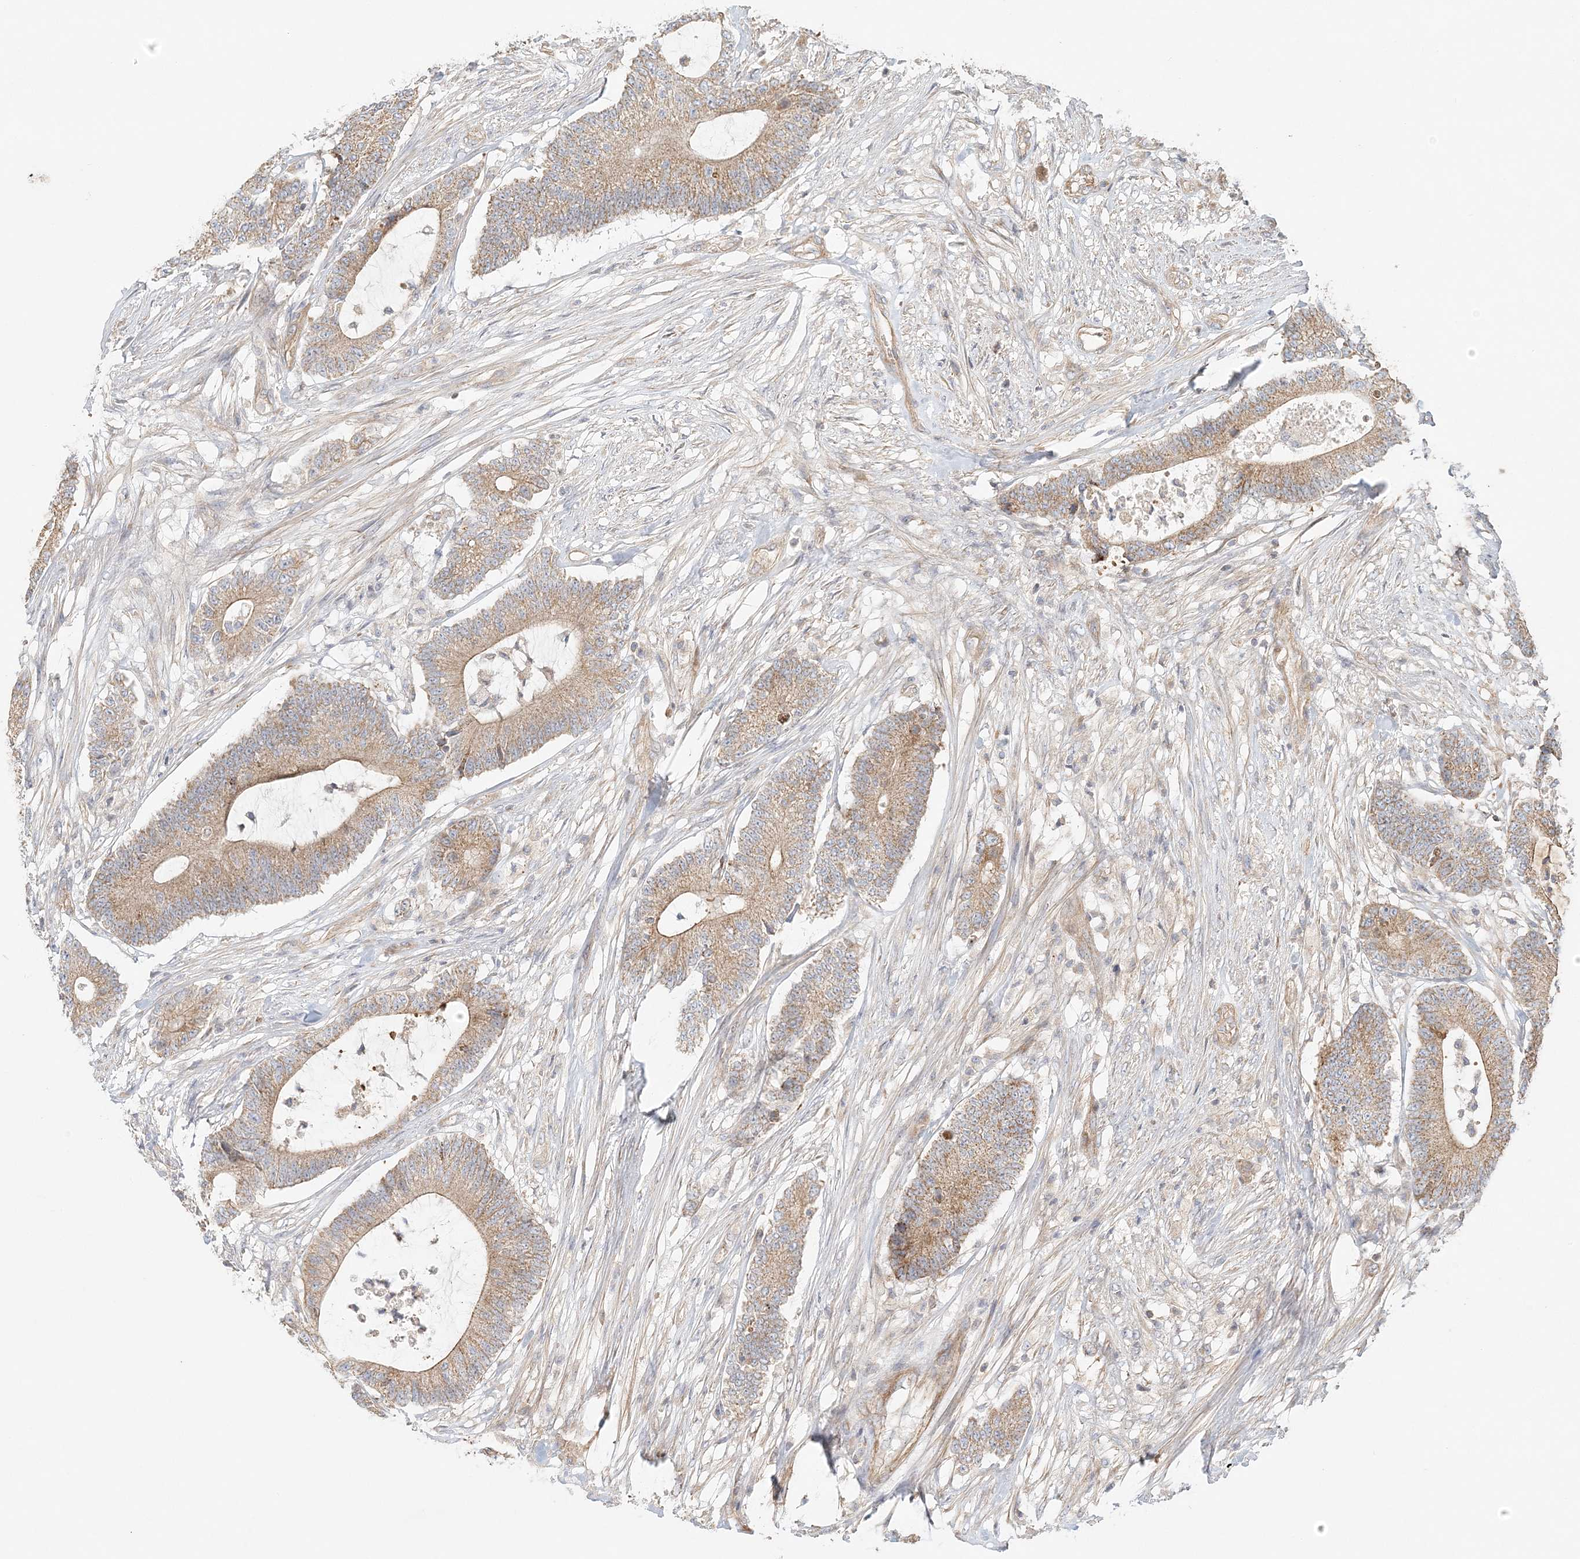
{"staining": {"intensity": "moderate", "quantity": ">75%", "location": "cytoplasmic/membranous"}, "tissue": "colorectal cancer", "cell_type": "Tumor cells", "image_type": "cancer", "snomed": [{"axis": "morphology", "description": "Adenocarcinoma, NOS"}, {"axis": "topography", "description": "Colon"}], "caption": "The micrograph reveals immunohistochemical staining of adenocarcinoma (colorectal). There is moderate cytoplasmic/membranous expression is appreciated in approximately >75% of tumor cells.", "gene": "KIAA0232", "patient": {"sex": "female", "age": 84}}